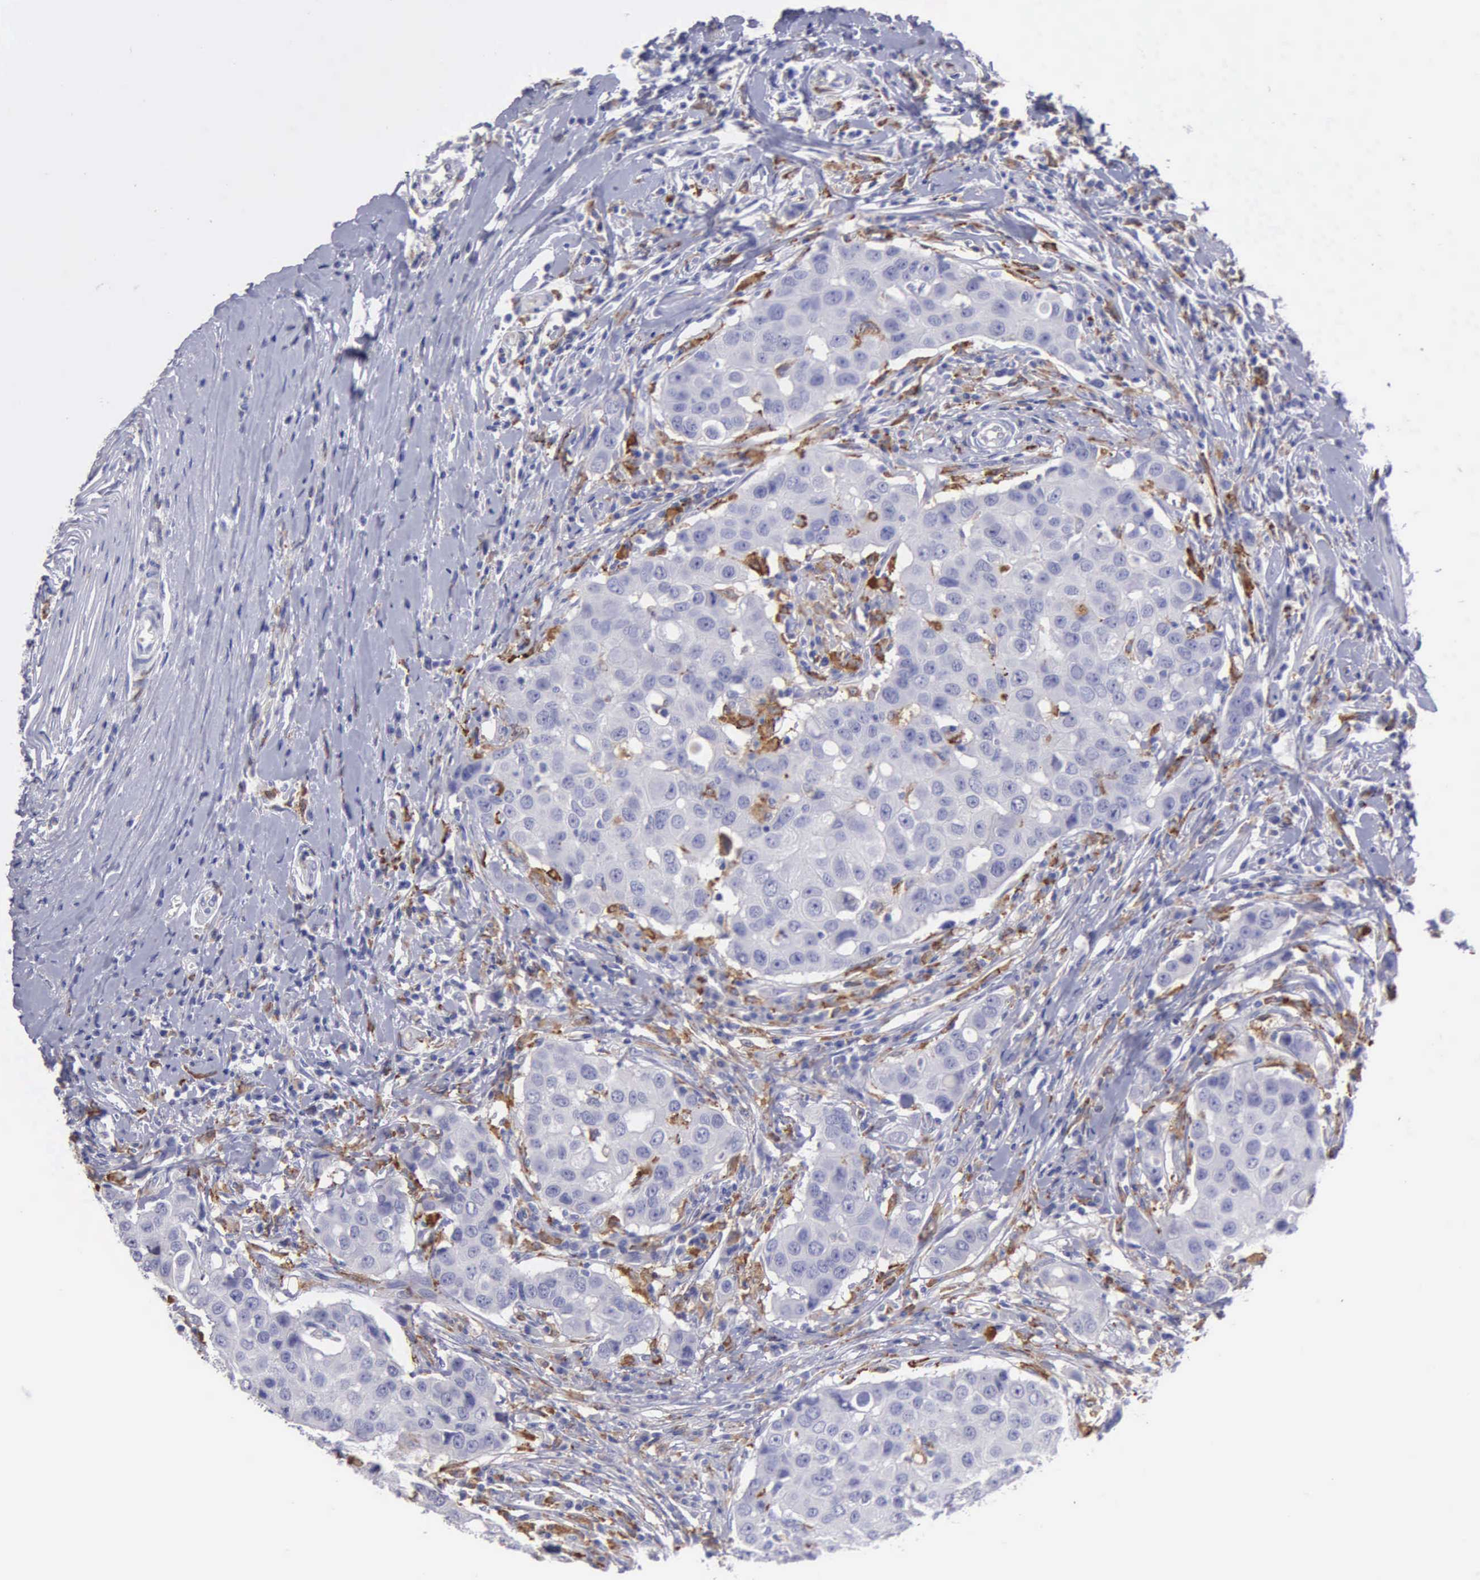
{"staining": {"intensity": "negative", "quantity": "none", "location": "none"}, "tissue": "breast cancer", "cell_type": "Tumor cells", "image_type": "cancer", "snomed": [{"axis": "morphology", "description": "Duct carcinoma"}, {"axis": "topography", "description": "Breast"}], "caption": "The micrograph exhibits no staining of tumor cells in breast cancer.", "gene": "TYRP1", "patient": {"sex": "female", "age": 27}}